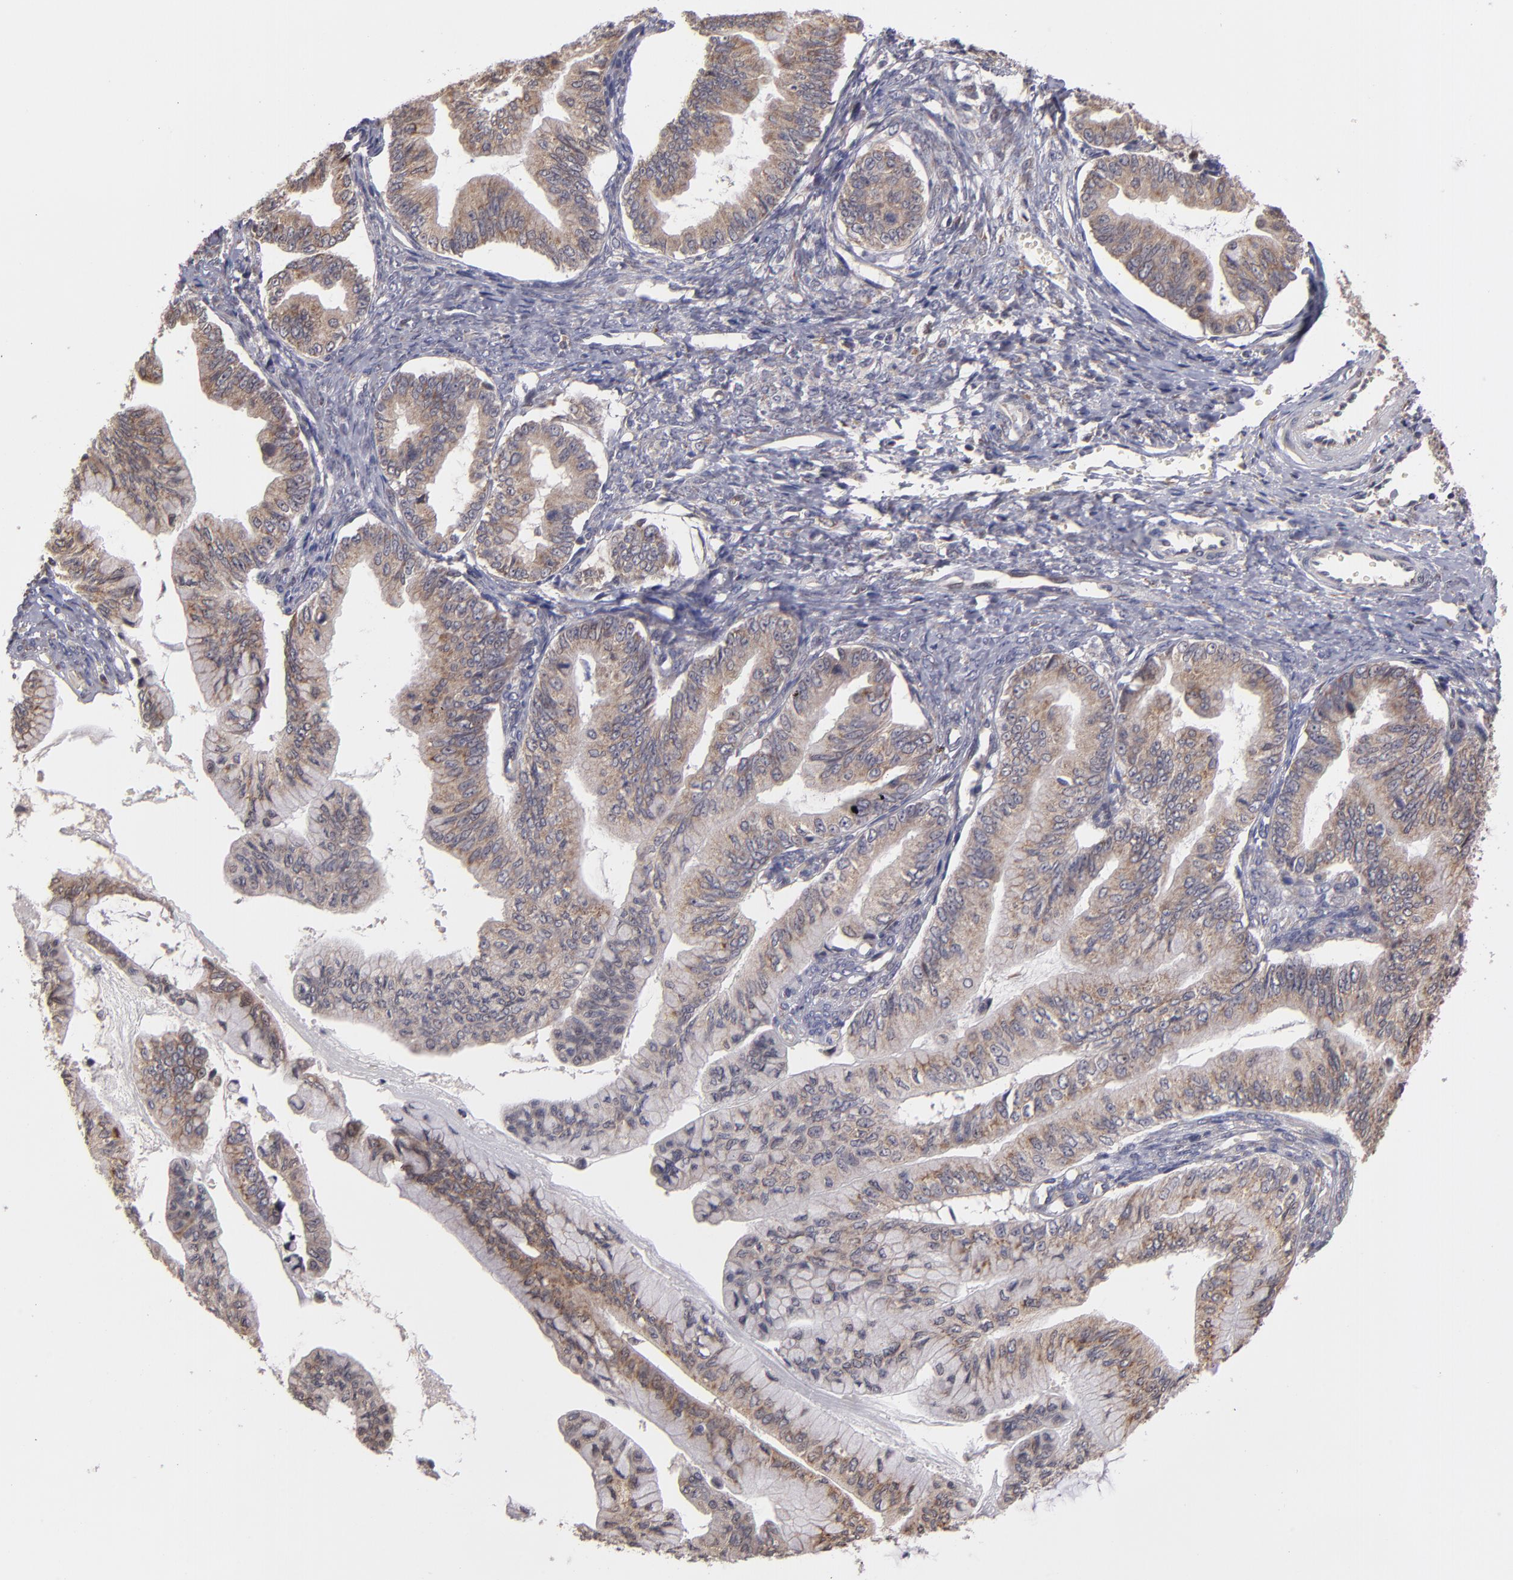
{"staining": {"intensity": "weak", "quantity": ">75%", "location": "cytoplasmic/membranous"}, "tissue": "ovarian cancer", "cell_type": "Tumor cells", "image_type": "cancer", "snomed": [{"axis": "morphology", "description": "Cystadenocarcinoma, mucinous, NOS"}, {"axis": "topography", "description": "Ovary"}], "caption": "The photomicrograph demonstrates staining of ovarian cancer, revealing weak cytoplasmic/membranous protein staining (brown color) within tumor cells.", "gene": "CASP1", "patient": {"sex": "female", "age": 36}}